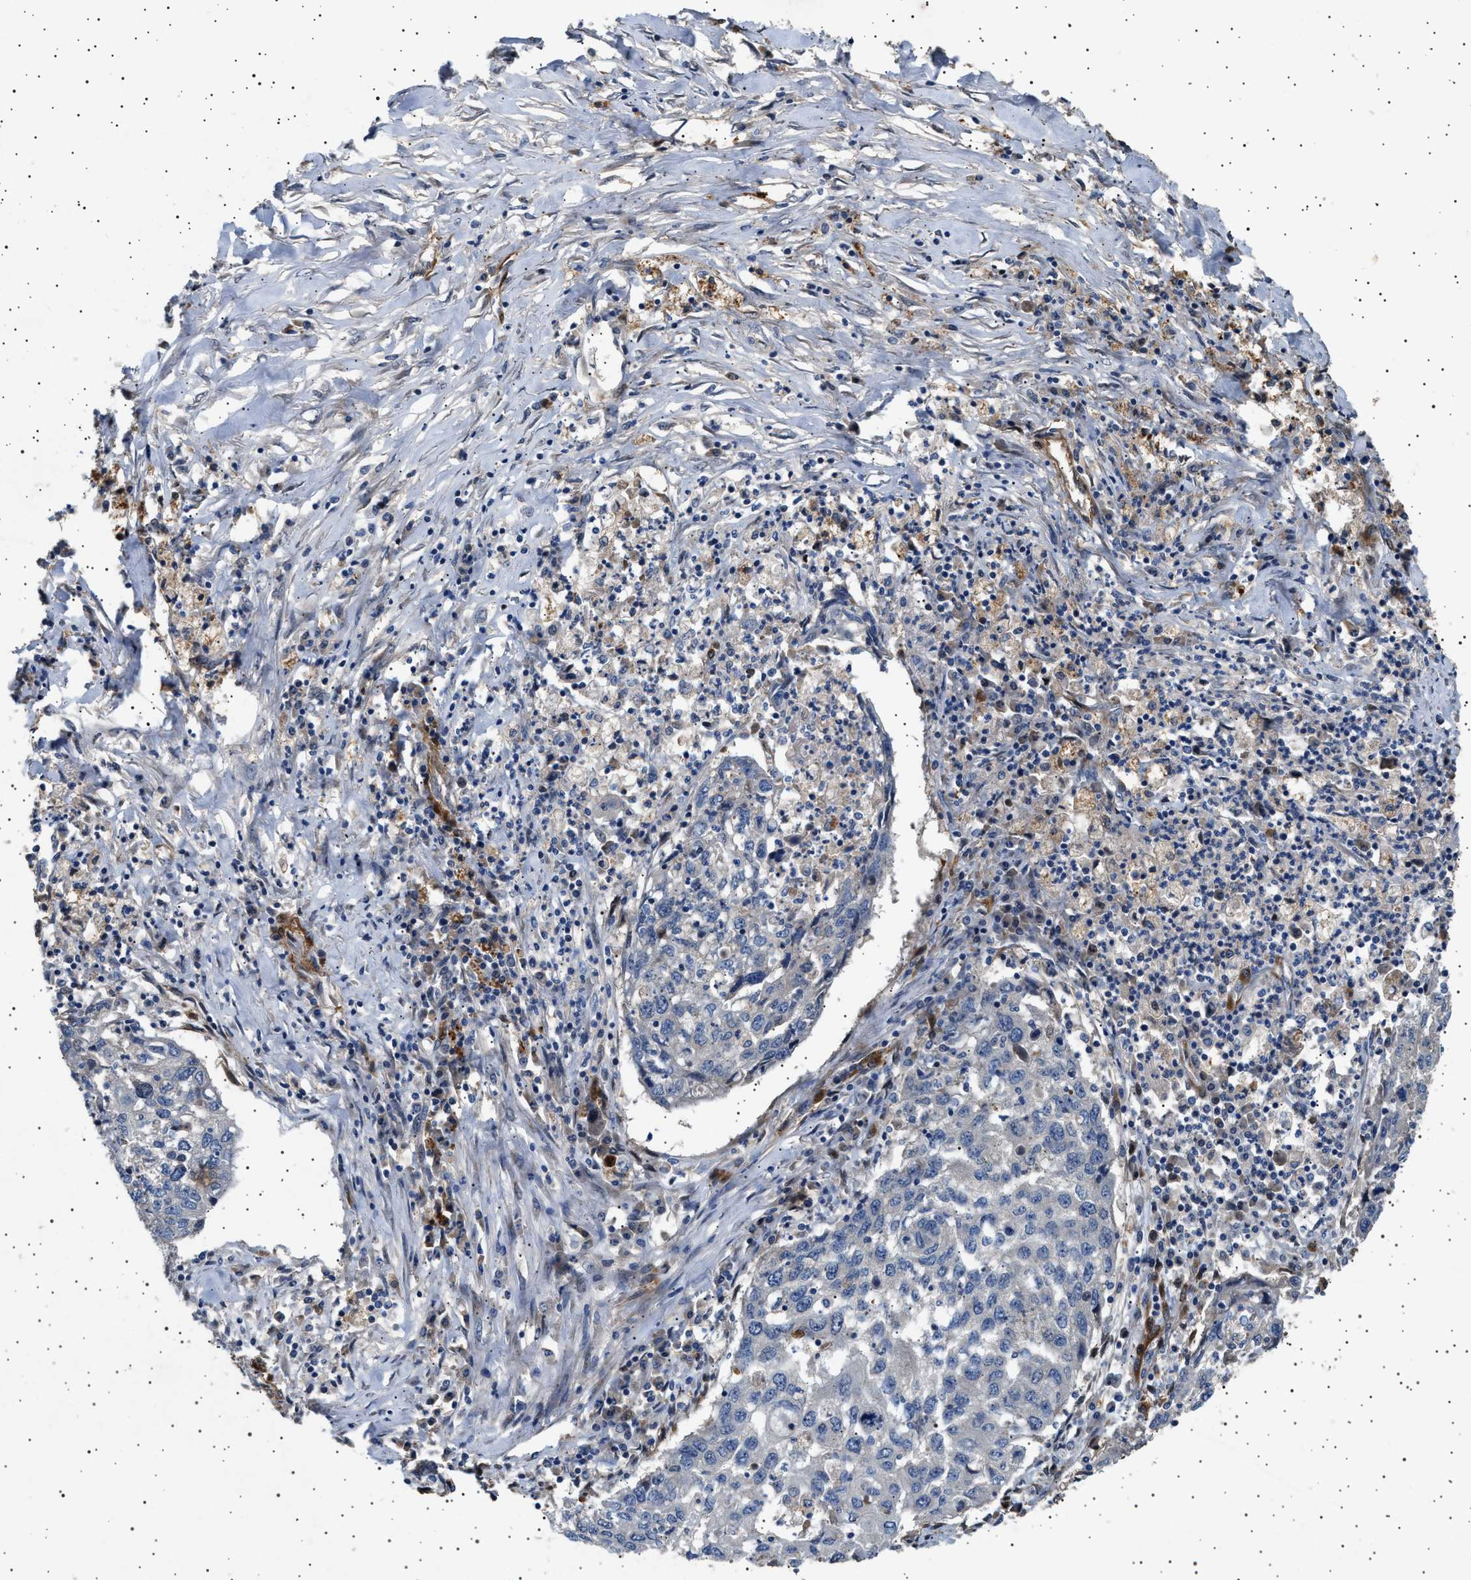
{"staining": {"intensity": "negative", "quantity": "none", "location": "none"}, "tissue": "lung cancer", "cell_type": "Tumor cells", "image_type": "cancer", "snomed": [{"axis": "morphology", "description": "Squamous cell carcinoma, NOS"}, {"axis": "topography", "description": "Lung"}], "caption": "Immunohistochemistry of human lung cancer (squamous cell carcinoma) exhibits no staining in tumor cells. (Stains: DAB immunohistochemistry with hematoxylin counter stain, Microscopy: brightfield microscopy at high magnification).", "gene": "GUCY1B1", "patient": {"sex": "female", "age": 63}}